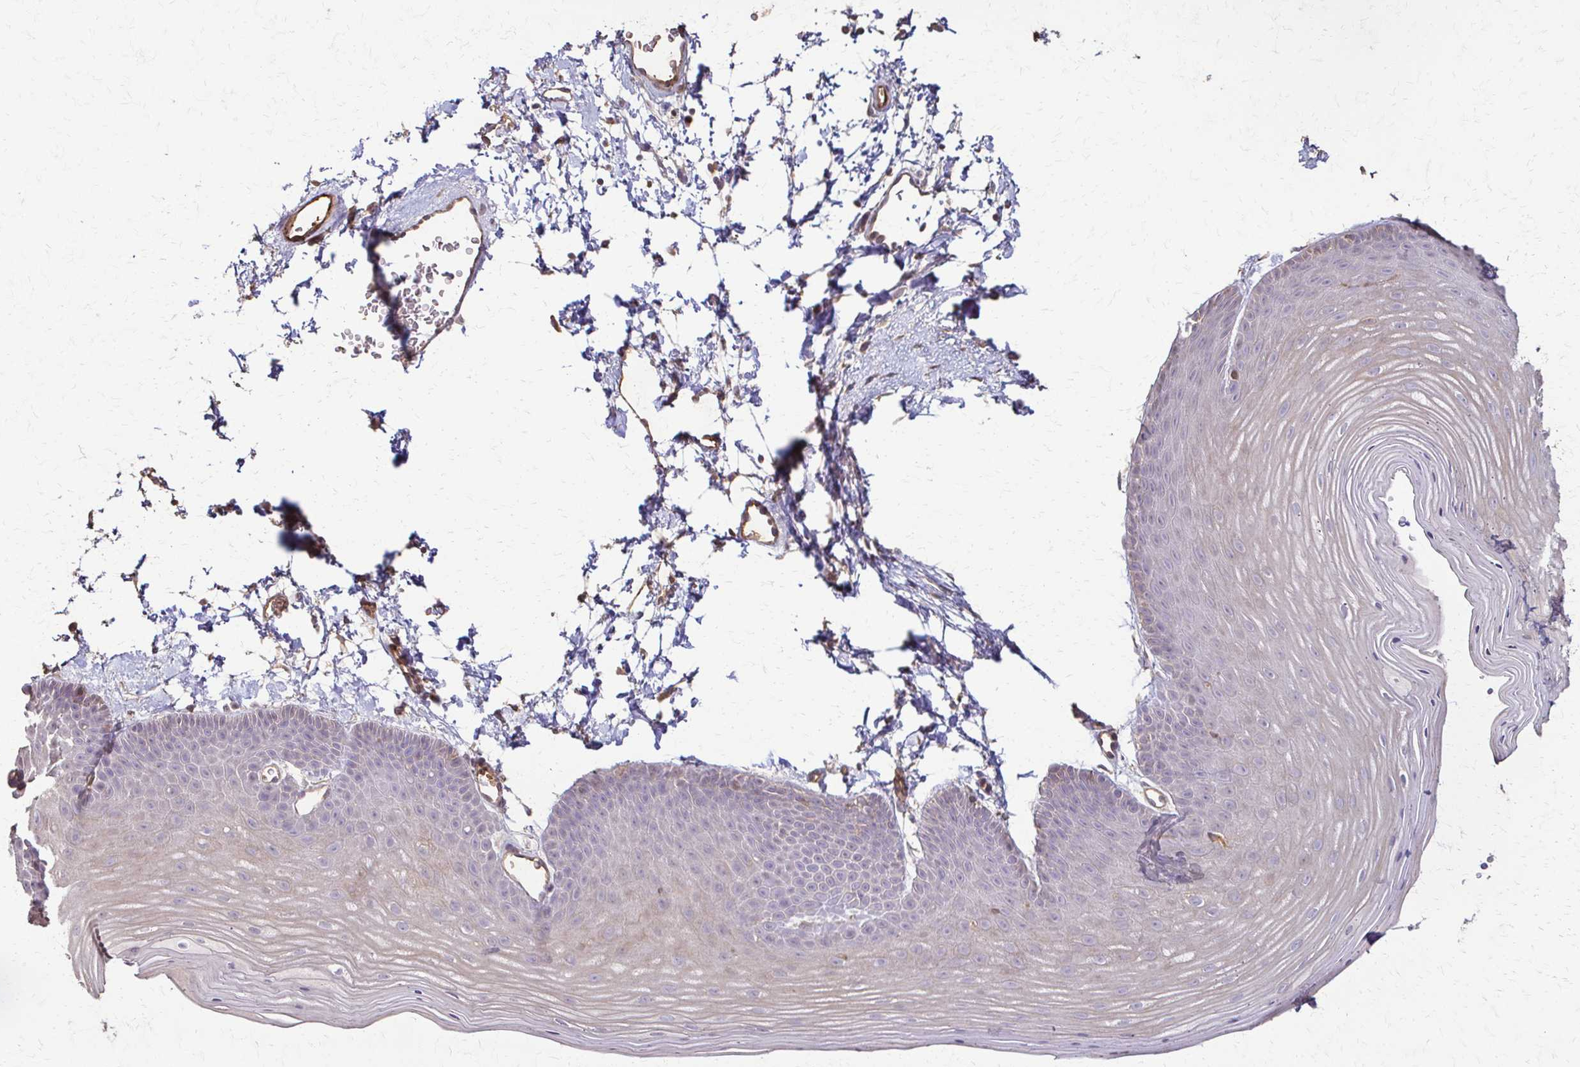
{"staining": {"intensity": "weak", "quantity": "25%-75%", "location": "cytoplasmic/membranous"}, "tissue": "skin", "cell_type": "Epidermal cells", "image_type": "normal", "snomed": [{"axis": "morphology", "description": "Normal tissue, NOS"}, {"axis": "topography", "description": "Anal"}], "caption": "Immunohistochemical staining of unremarkable human skin shows 25%-75% levels of weak cytoplasmic/membranous protein expression in about 25%-75% of epidermal cells.", "gene": "IL18BP", "patient": {"sex": "male", "age": 53}}